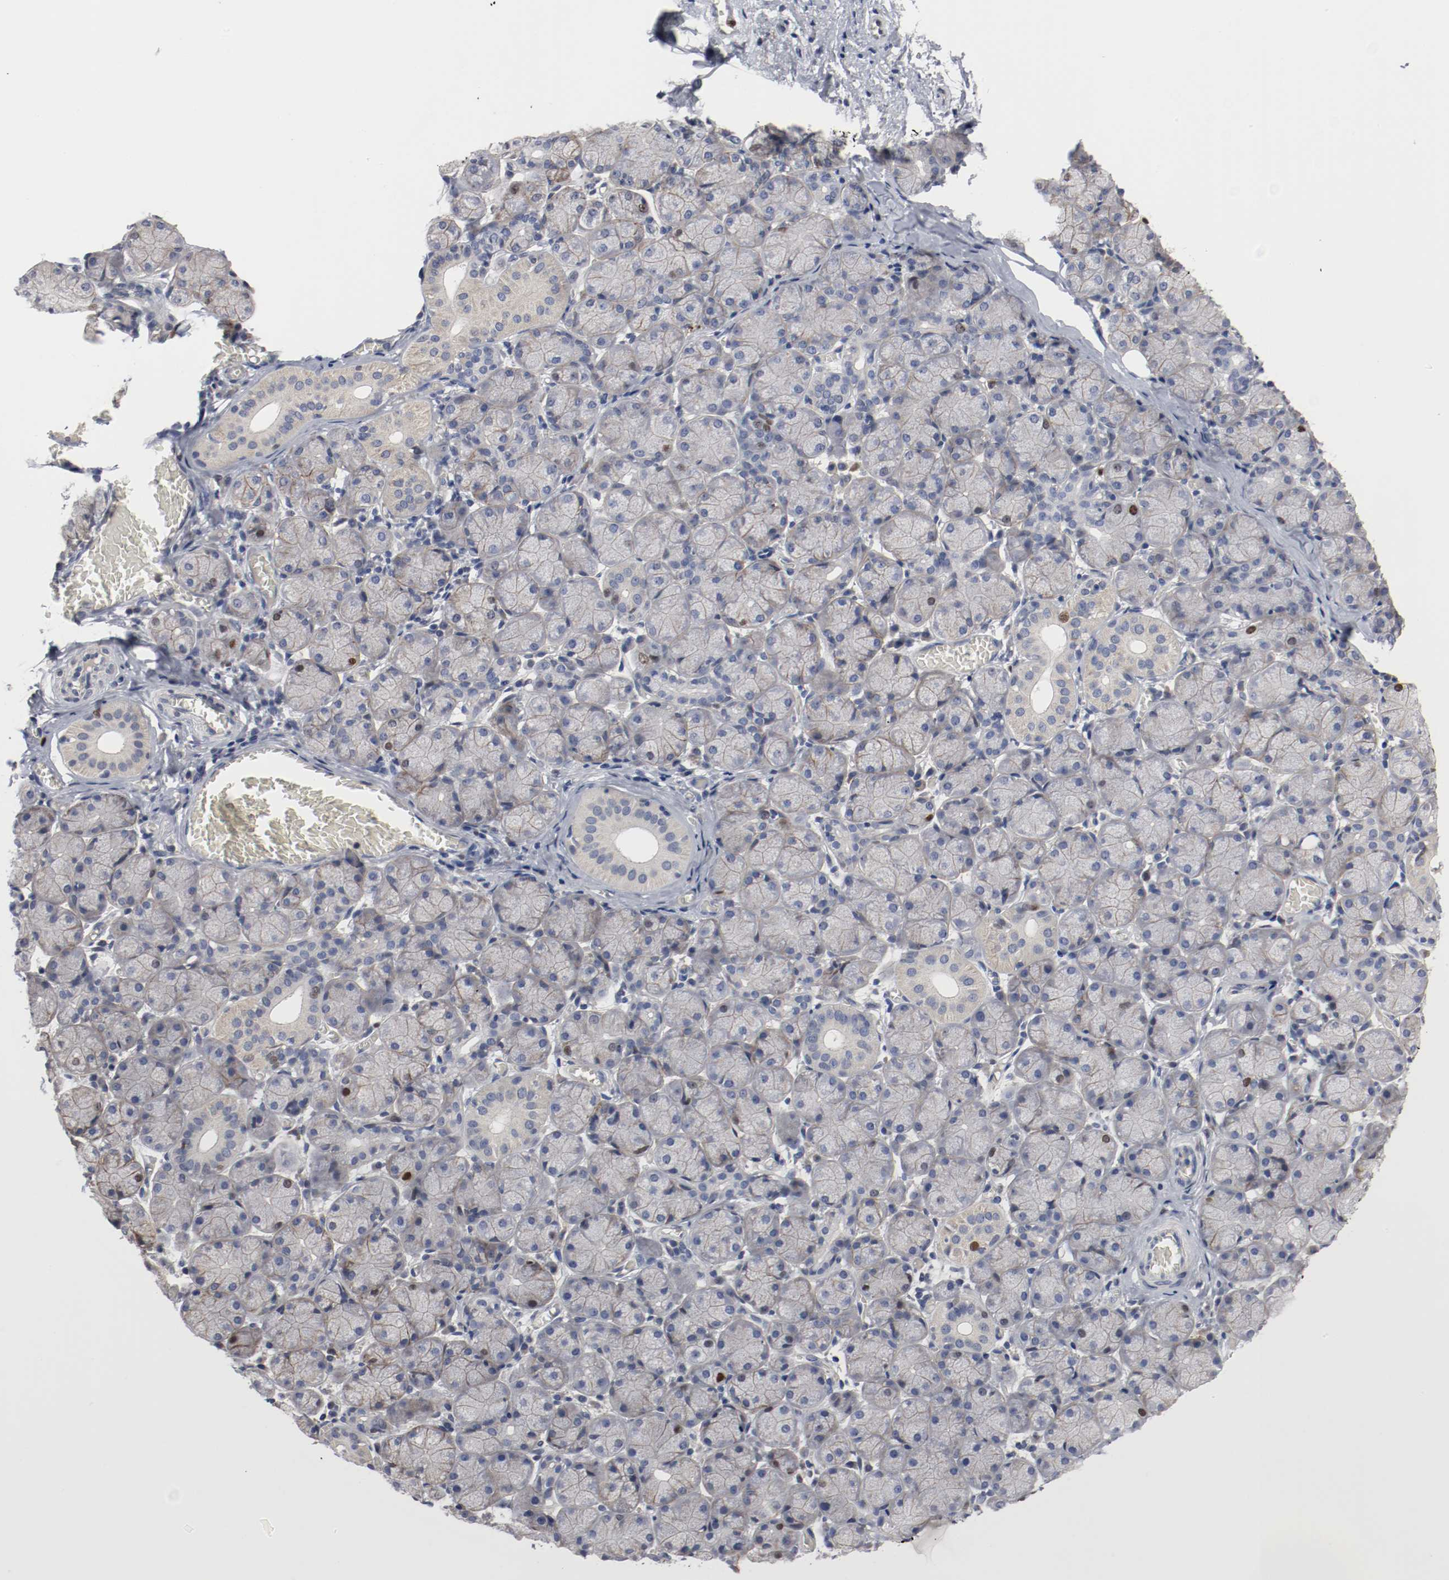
{"staining": {"intensity": "strong", "quantity": "<25%", "location": "nuclear"}, "tissue": "salivary gland", "cell_type": "Glandular cells", "image_type": "normal", "snomed": [{"axis": "morphology", "description": "Normal tissue, NOS"}, {"axis": "topography", "description": "Salivary gland"}], "caption": "Immunohistochemistry (IHC) micrograph of normal human salivary gland stained for a protein (brown), which shows medium levels of strong nuclear staining in about <25% of glandular cells.", "gene": "MCM6", "patient": {"sex": "female", "age": 24}}